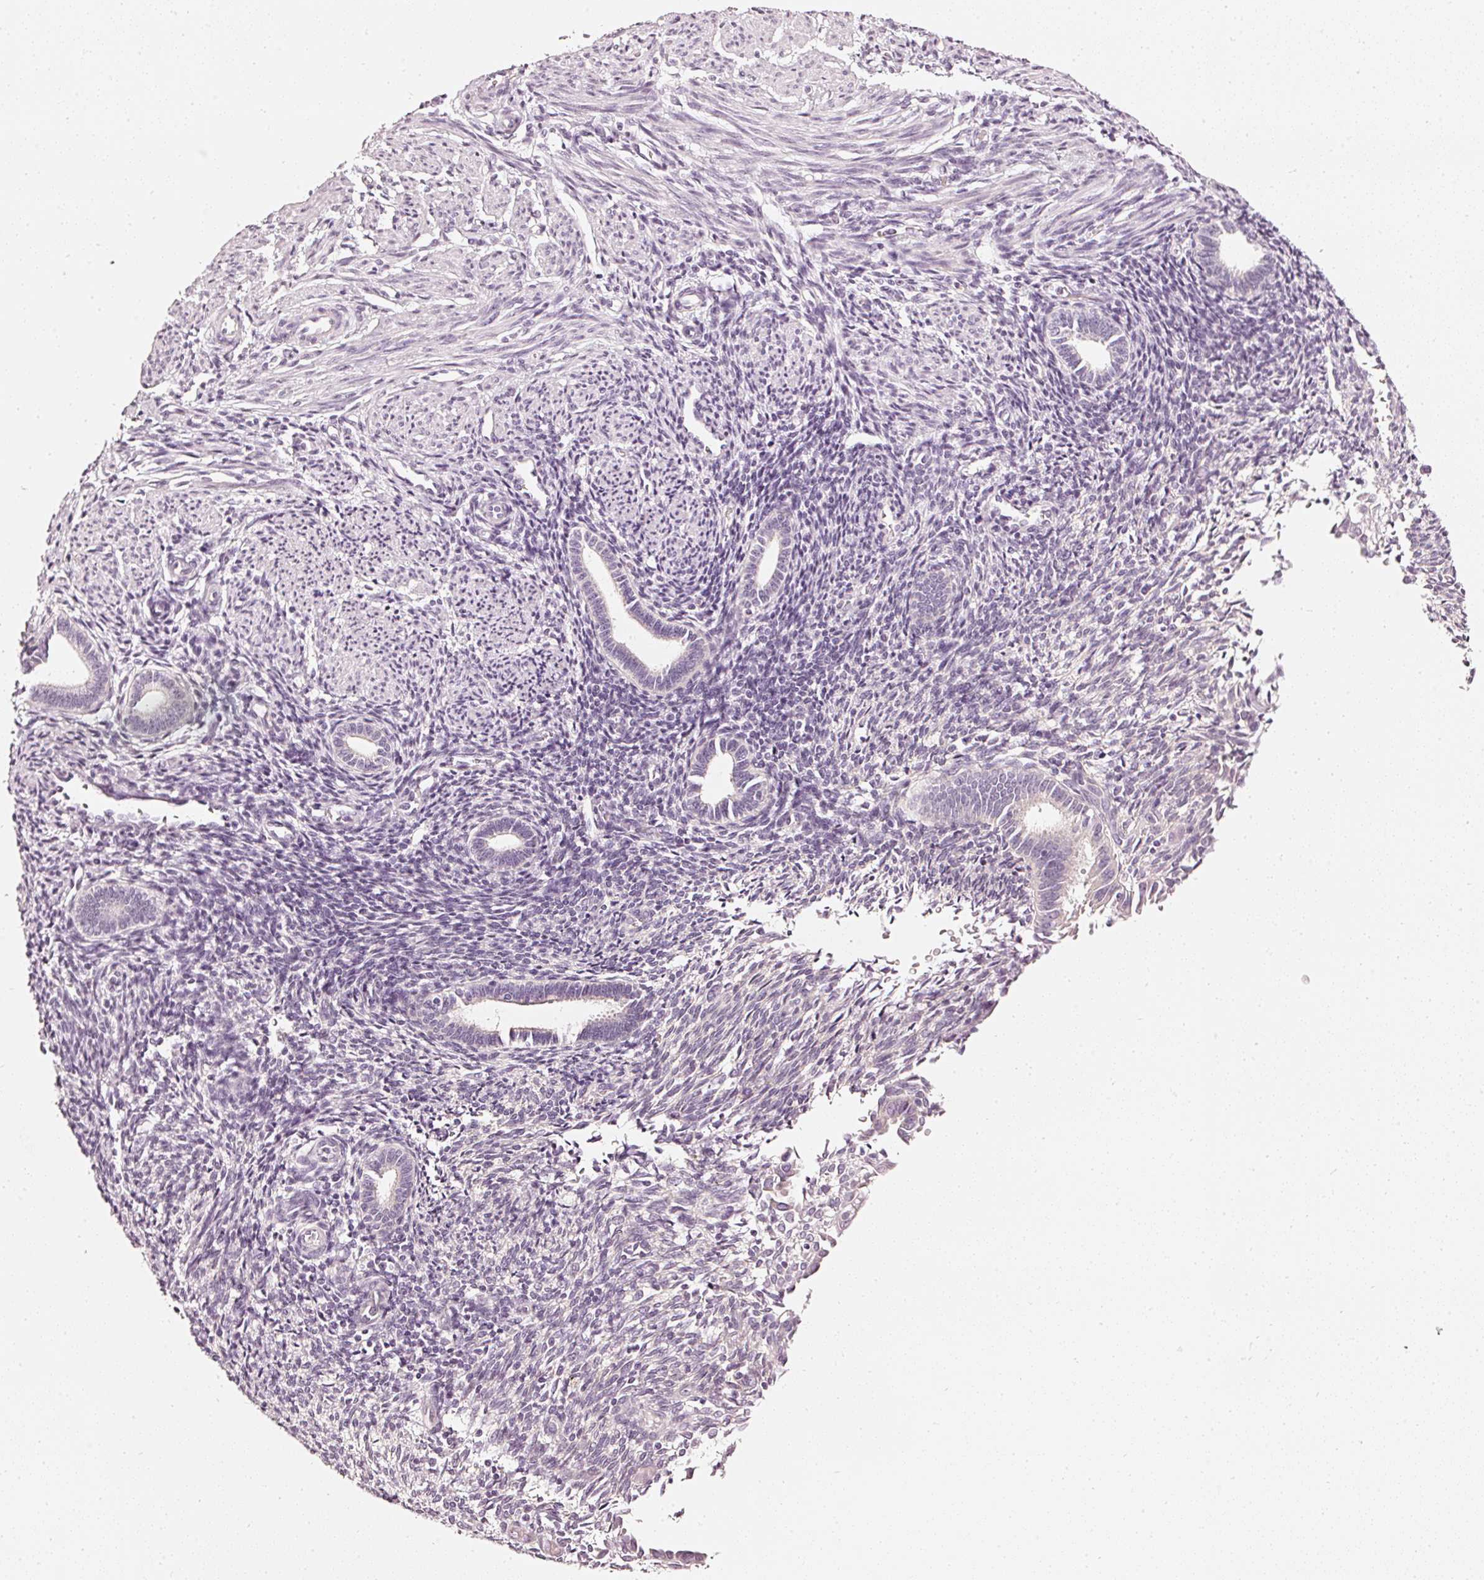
{"staining": {"intensity": "negative", "quantity": "none", "location": "none"}, "tissue": "endometrium", "cell_type": "Cells in endometrial stroma", "image_type": "normal", "snomed": [{"axis": "morphology", "description": "Normal tissue, NOS"}, {"axis": "topography", "description": "Endometrium"}], "caption": "DAB (3,3'-diaminobenzidine) immunohistochemical staining of unremarkable endometrium shows no significant staining in cells in endometrial stroma.", "gene": "CNP", "patient": {"sex": "female", "age": 32}}